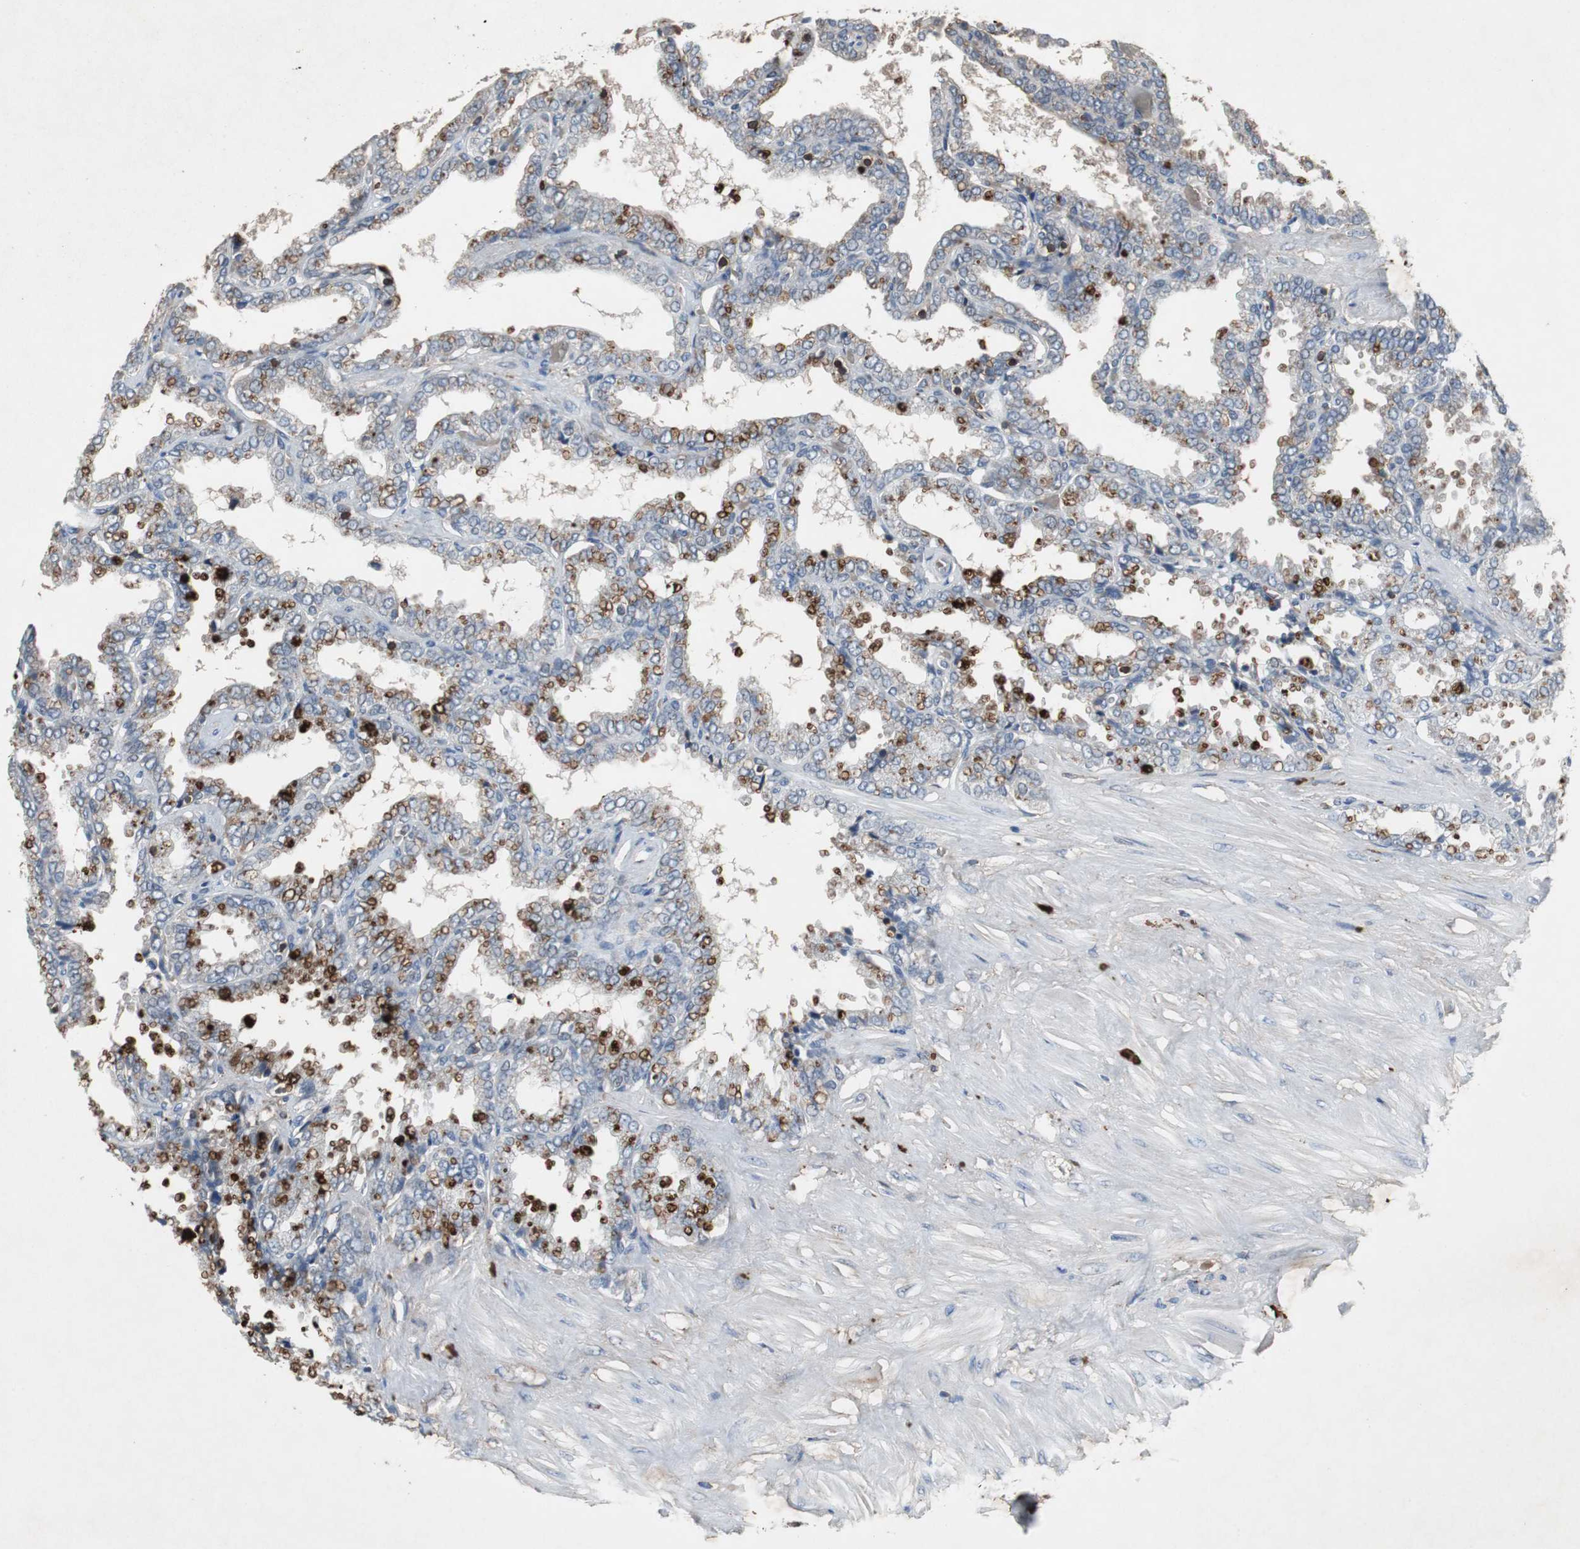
{"staining": {"intensity": "weak", "quantity": "<25%", "location": "cytoplasmic/membranous"}, "tissue": "seminal vesicle", "cell_type": "Glandular cells", "image_type": "normal", "snomed": [{"axis": "morphology", "description": "Normal tissue, NOS"}, {"axis": "topography", "description": "Seminal veicle"}], "caption": "An IHC image of benign seminal vesicle is shown. There is no staining in glandular cells of seminal vesicle.", "gene": "CALB2", "patient": {"sex": "male", "age": 46}}